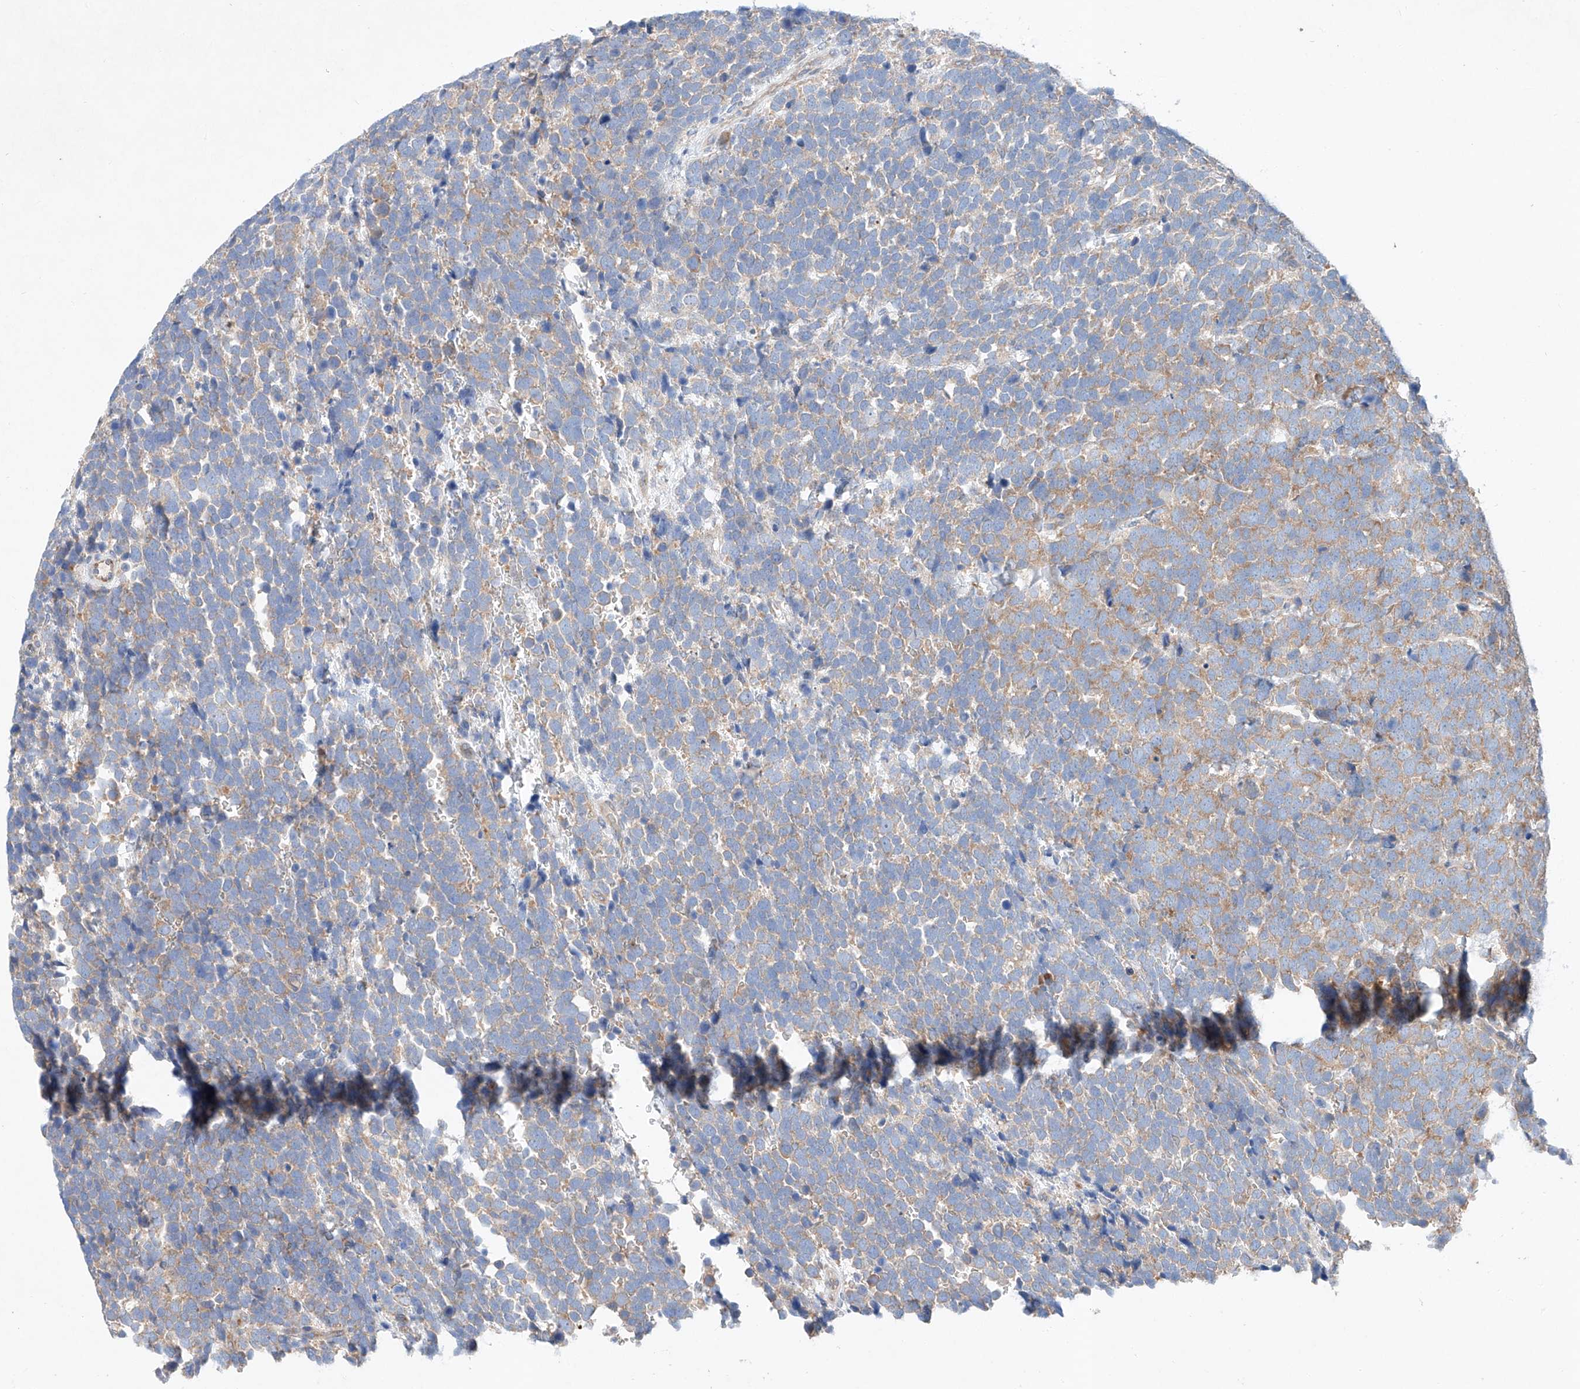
{"staining": {"intensity": "moderate", "quantity": "25%-75%", "location": "cytoplasmic/membranous"}, "tissue": "urothelial cancer", "cell_type": "Tumor cells", "image_type": "cancer", "snomed": [{"axis": "morphology", "description": "Urothelial carcinoma, High grade"}, {"axis": "topography", "description": "Urinary bladder"}], "caption": "Human urothelial carcinoma (high-grade) stained with a protein marker exhibits moderate staining in tumor cells.", "gene": "FASTK", "patient": {"sex": "female", "age": 82}}